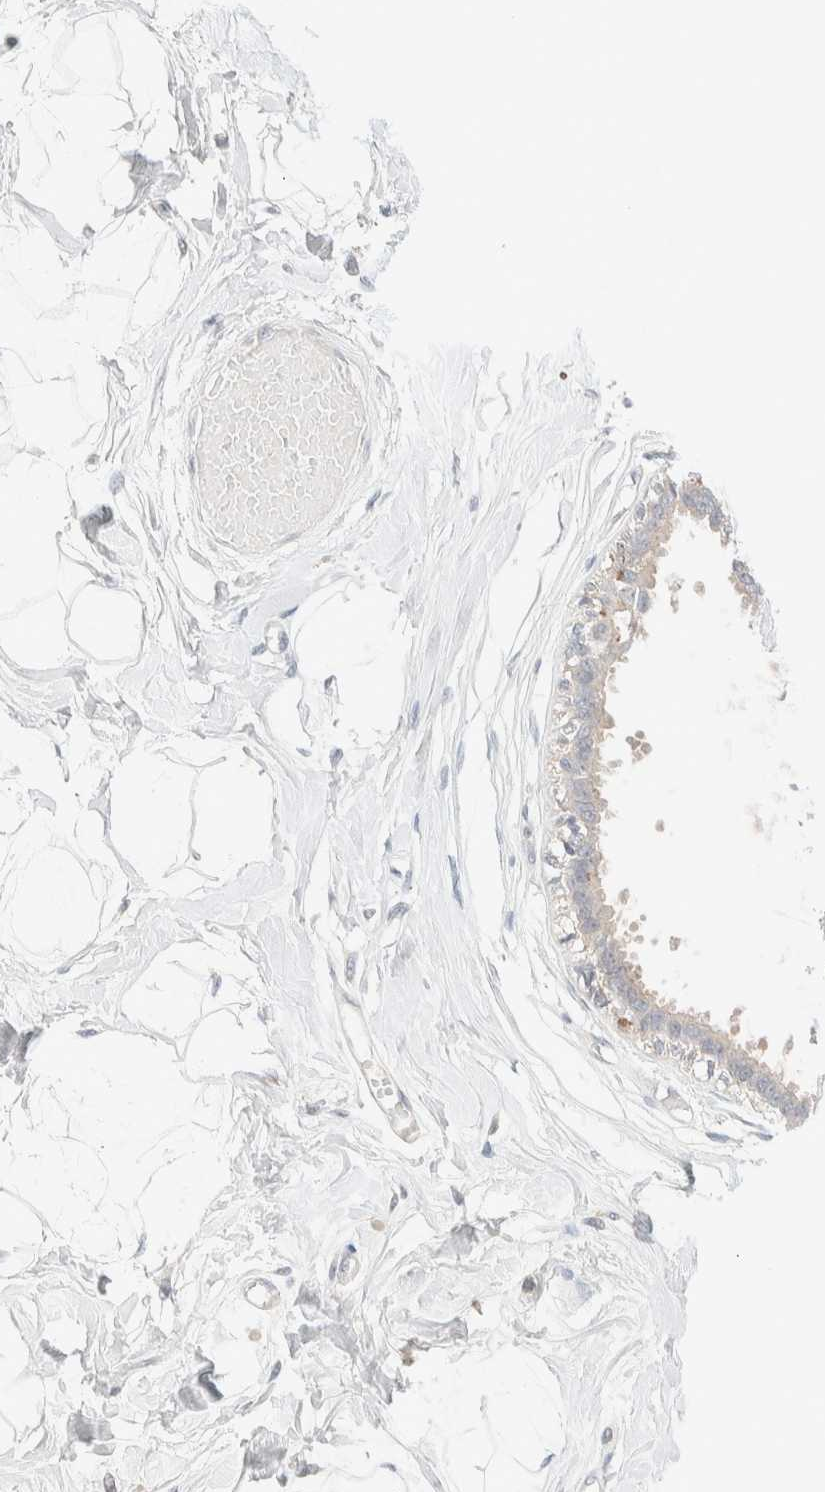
{"staining": {"intensity": "negative", "quantity": "none", "location": "none"}, "tissue": "breast", "cell_type": "Adipocytes", "image_type": "normal", "snomed": [{"axis": "morphology", "description": "Normal tissue, NOS"}, {"axis": "topography", "description": "Breast"}], "caption": "This histopathology image is of normal breast stained with immunohistochemistry to label a protein in brown with the nuclei are counter-stained blue. There is no staining in adipocytes. The staining is performed using DAB brown chromogen with nuclei counter-stained in using hematoxylin.", "gene": "CHKA", "patient": {"sex": "female", "age": 45}}